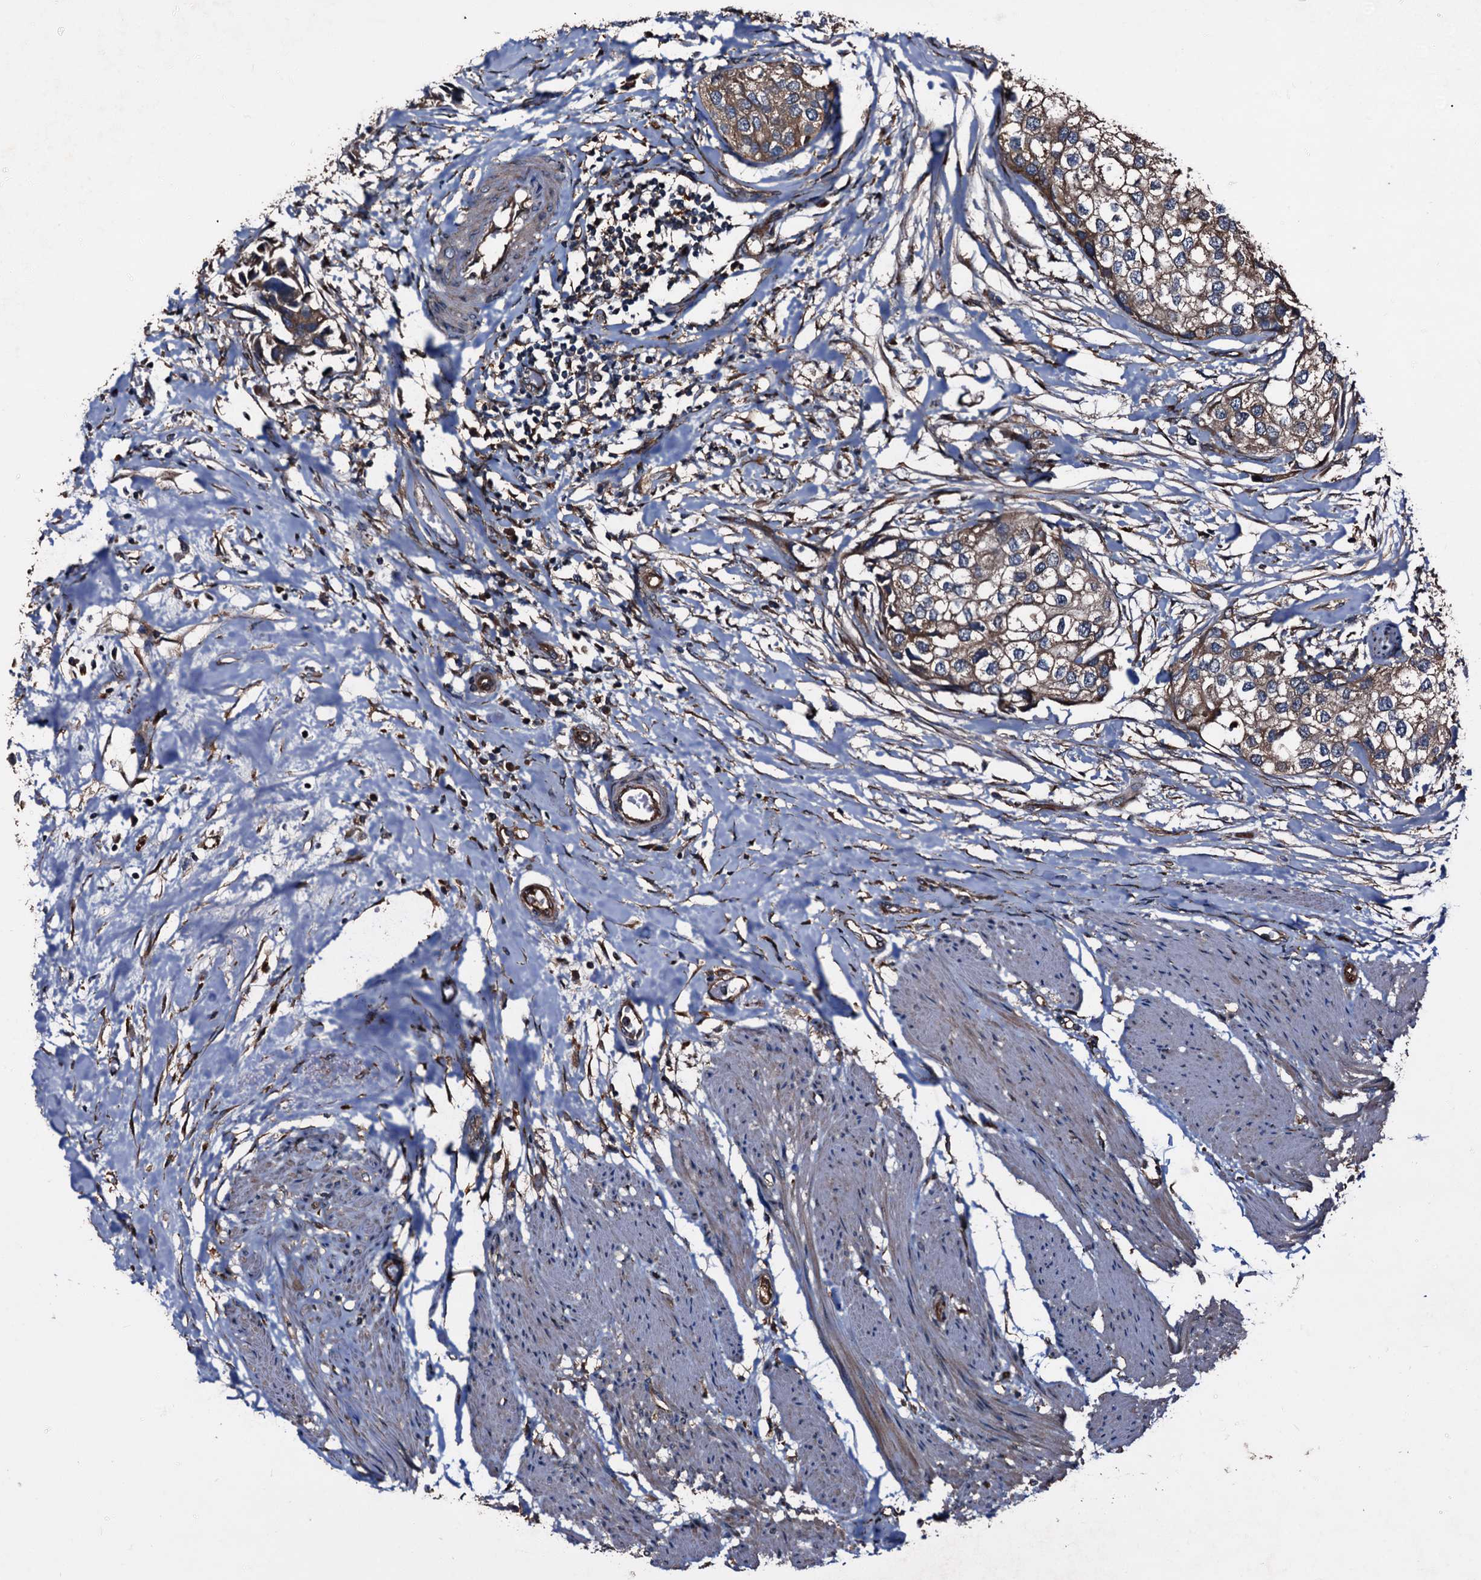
{"staining": {"intensity": "moderate", "quantity": "<25%", "location": "cytoplasmic/membranous"}, "tissue": "urothelial cancer", "cell_type": "Tumor cells", "image_type": "cancer", "snomed": [{"axis": "morphology", "description": "Urothelial carcinoma, High grade"}, {"axis": "topography", "description": "Urinary bladder"}], "caption": "Immunohistochemistry (IHC) image of human high-grade urothelial carcinoma stained for a protein (brown), which shows low levels of moderate cytoplasmic/membranous staining in about <25% of tumor cells.", "gene": "PEX5", "patient": {"sex": "male", "age": 64}}